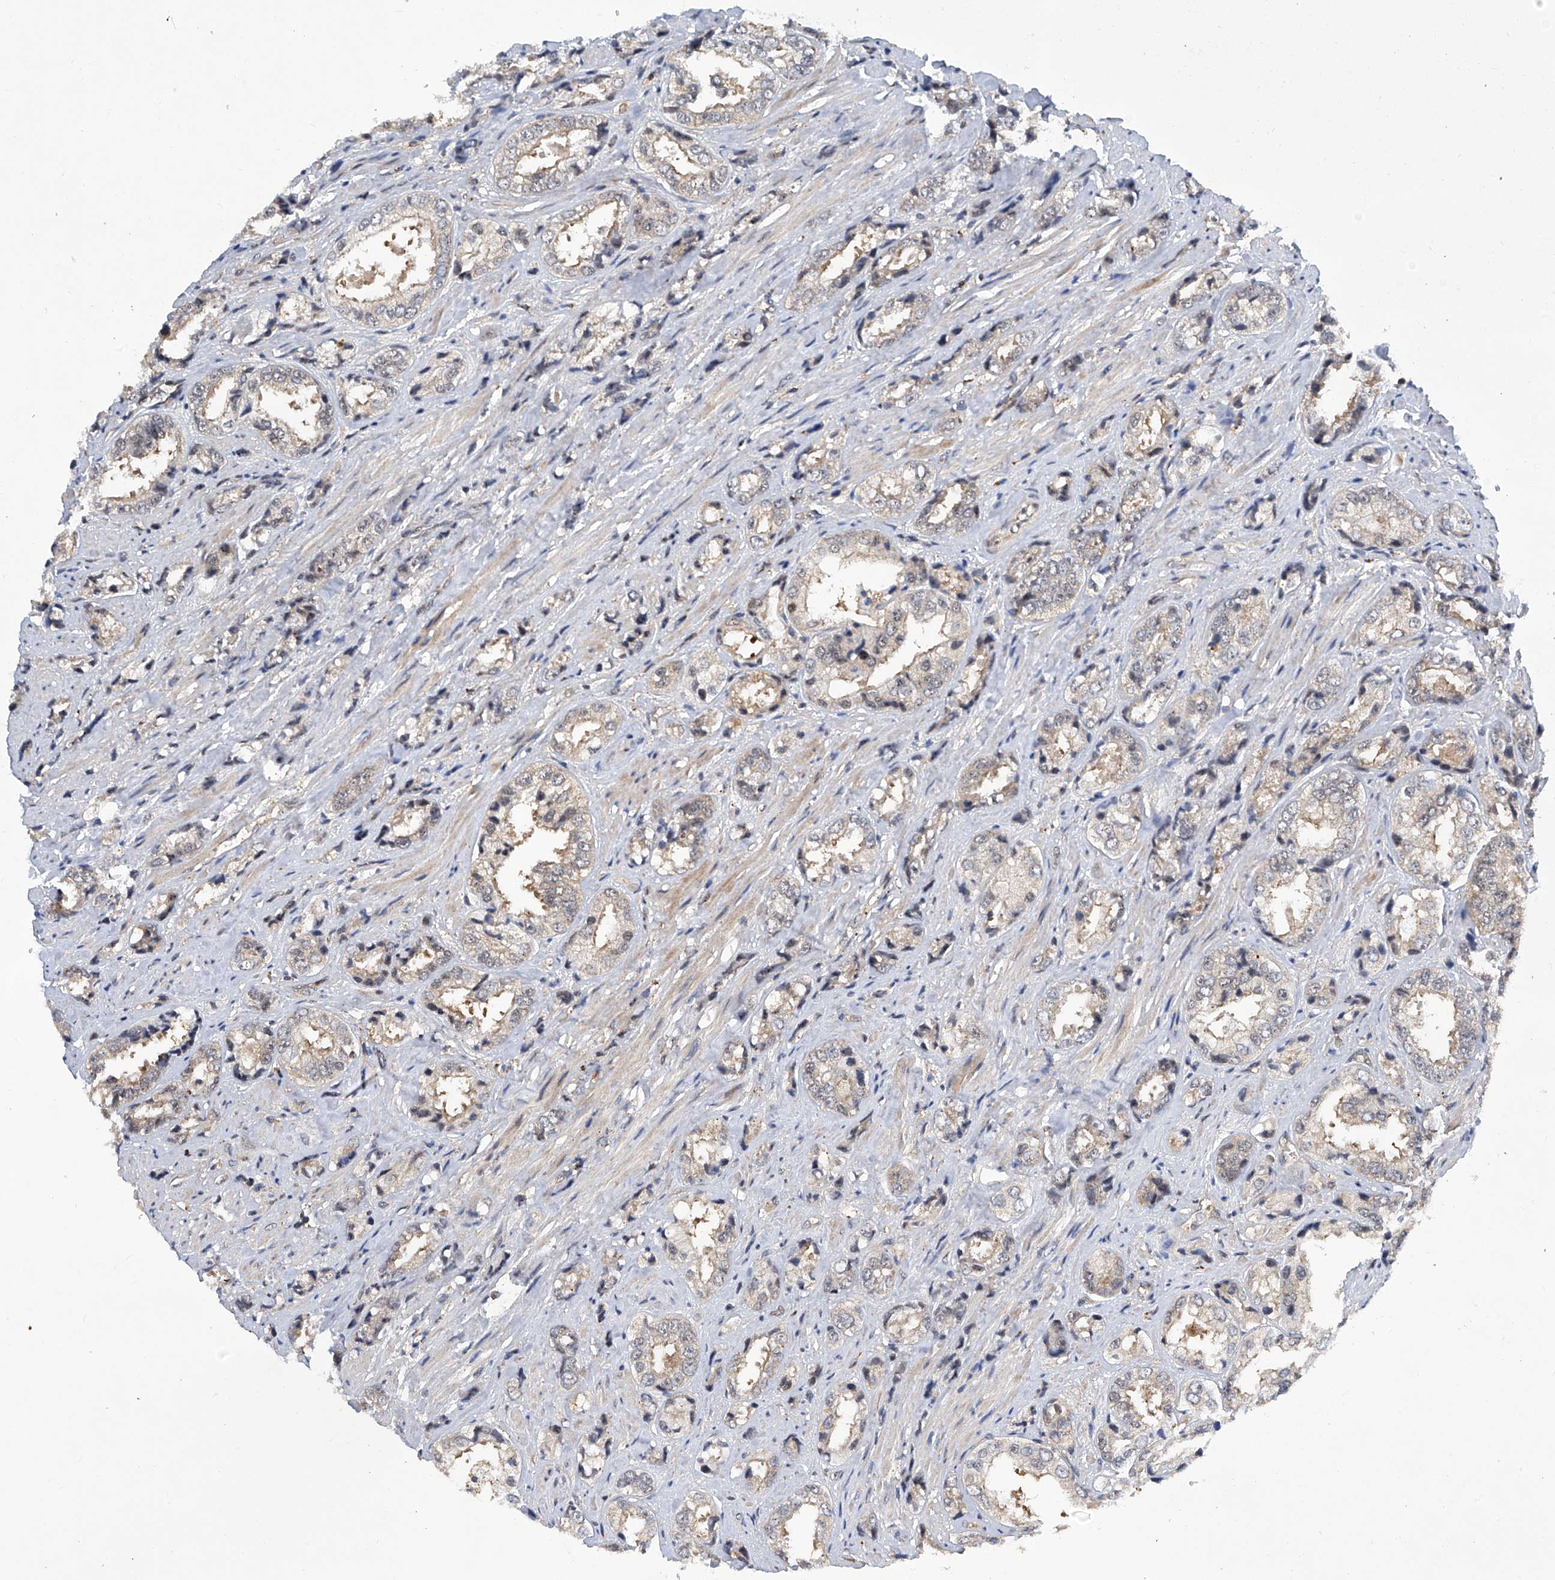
{"staining": {"intensity": "weak", "quantity": "25%-75%", "location": "cytoplasmic/membranous"}, "tissue": "prostate cancer", "cell_type": "Tumor cells", "image_type": "cancer", "snomed": [{"axis": "morphology", "description": "Adenocarcinoma, High grade"}, {"axis": "topography", "description": "Prostate"}], "caption": "Human prostate high-grade adenocarcinoma stained with a brown dye reveals weak cytoplasmic/membranous positive expression in approximately 25%-75% of tumor cells.", "gene": "CISH", "patient": {"sex": "male", "age": 61}}